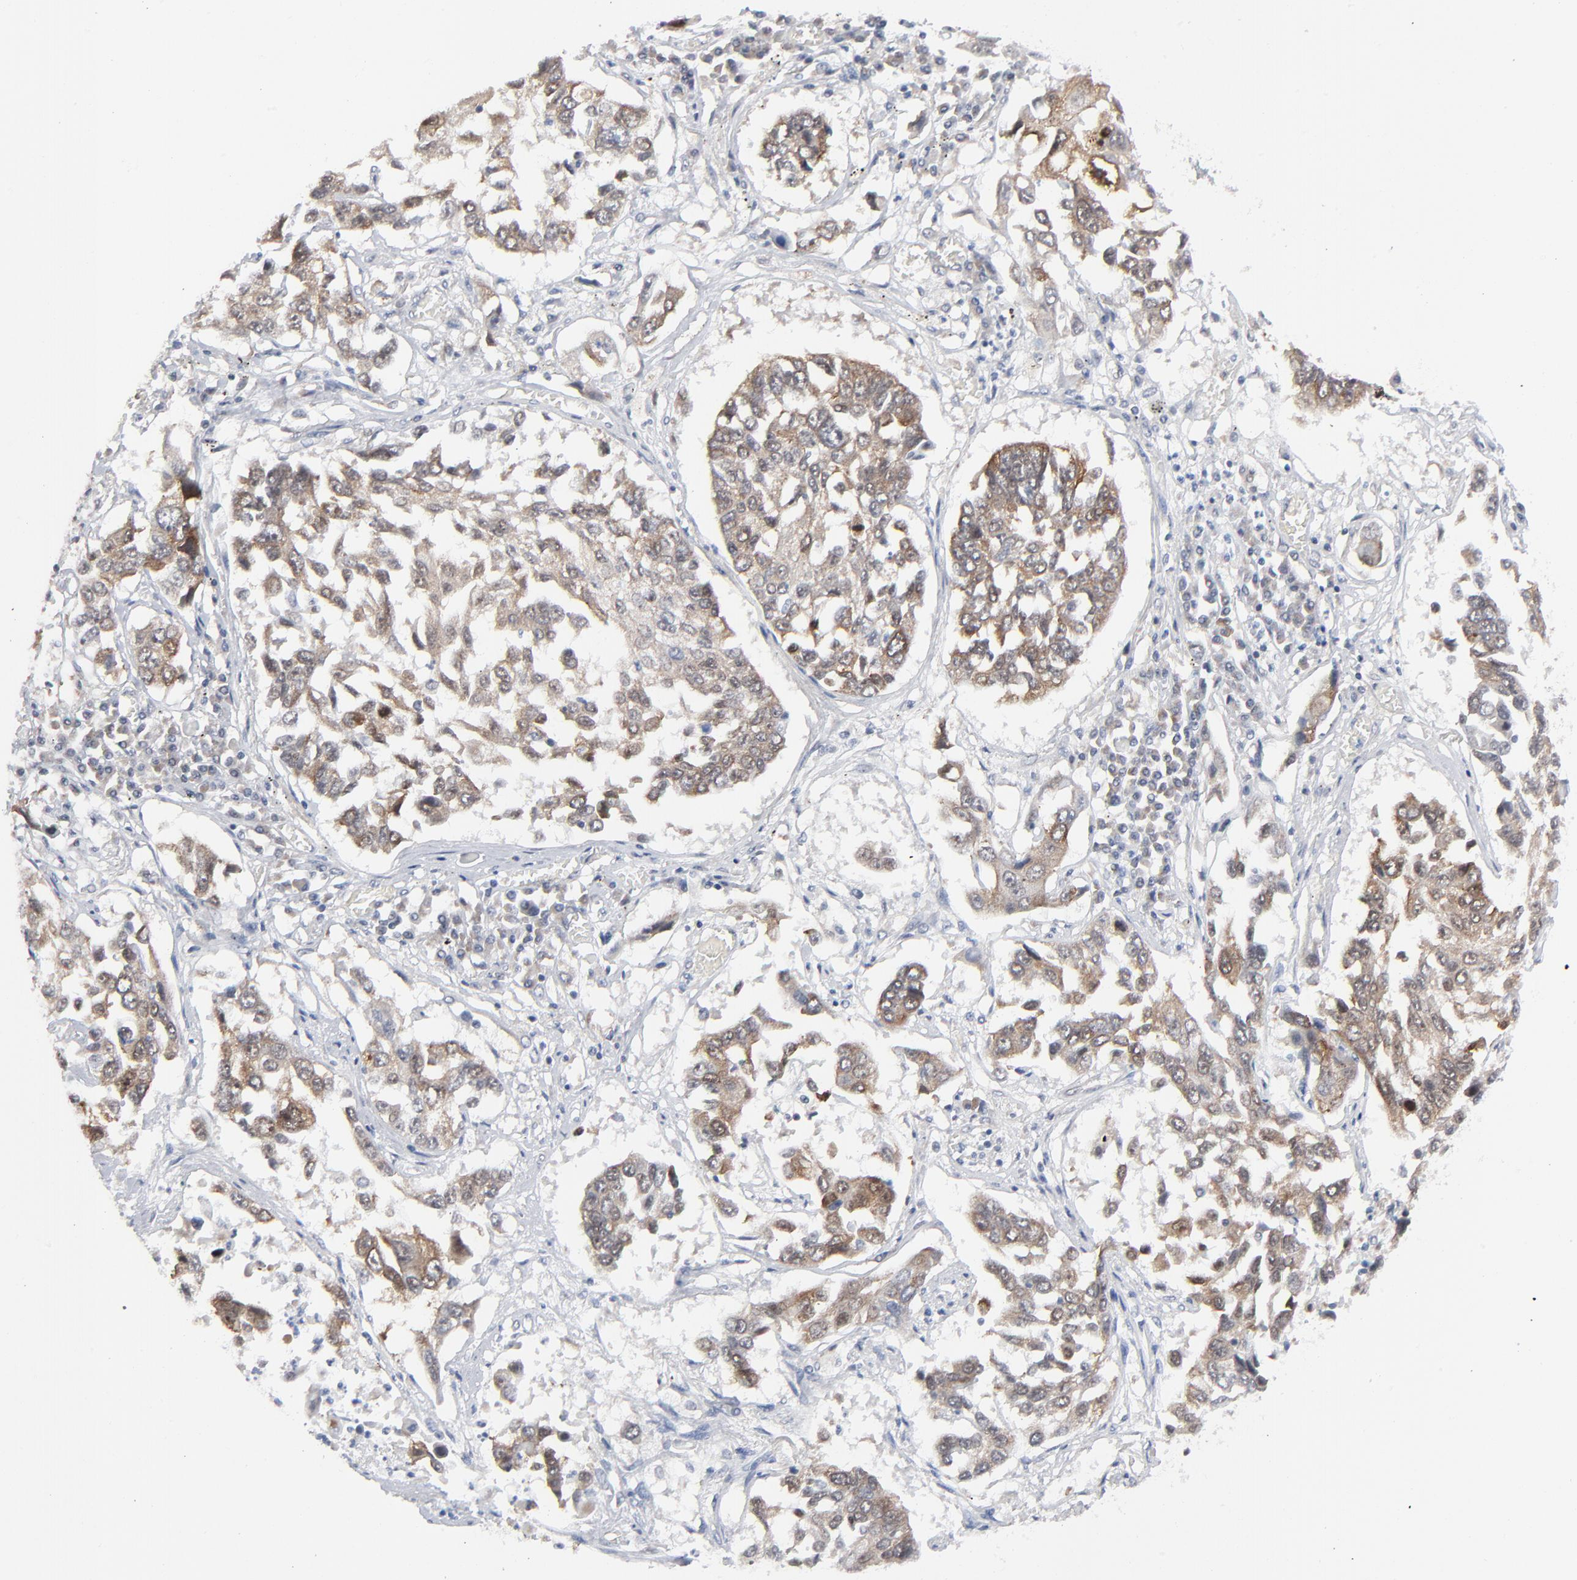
{"staining": {"intensity": "weak", "quantity": ">75%", "location": "cytoplasmic/membranous"}, "tissue": "lung cancer", "cell_type": "Tumor cells", "image_type": "cancer", "snomed": [{"axis": "morphology", "description": "Squamous cell carcinoma, NOS"}, {"axis": "topography", "description": "Lung"}], "caption": "A photomicrograph of lung cancer stained for a protein reveals weak cytoplasmic/membranous brown staining in tumor cells.", "gene": "RPS6KB1", "patient": {"sex": "male", "age": 71}}